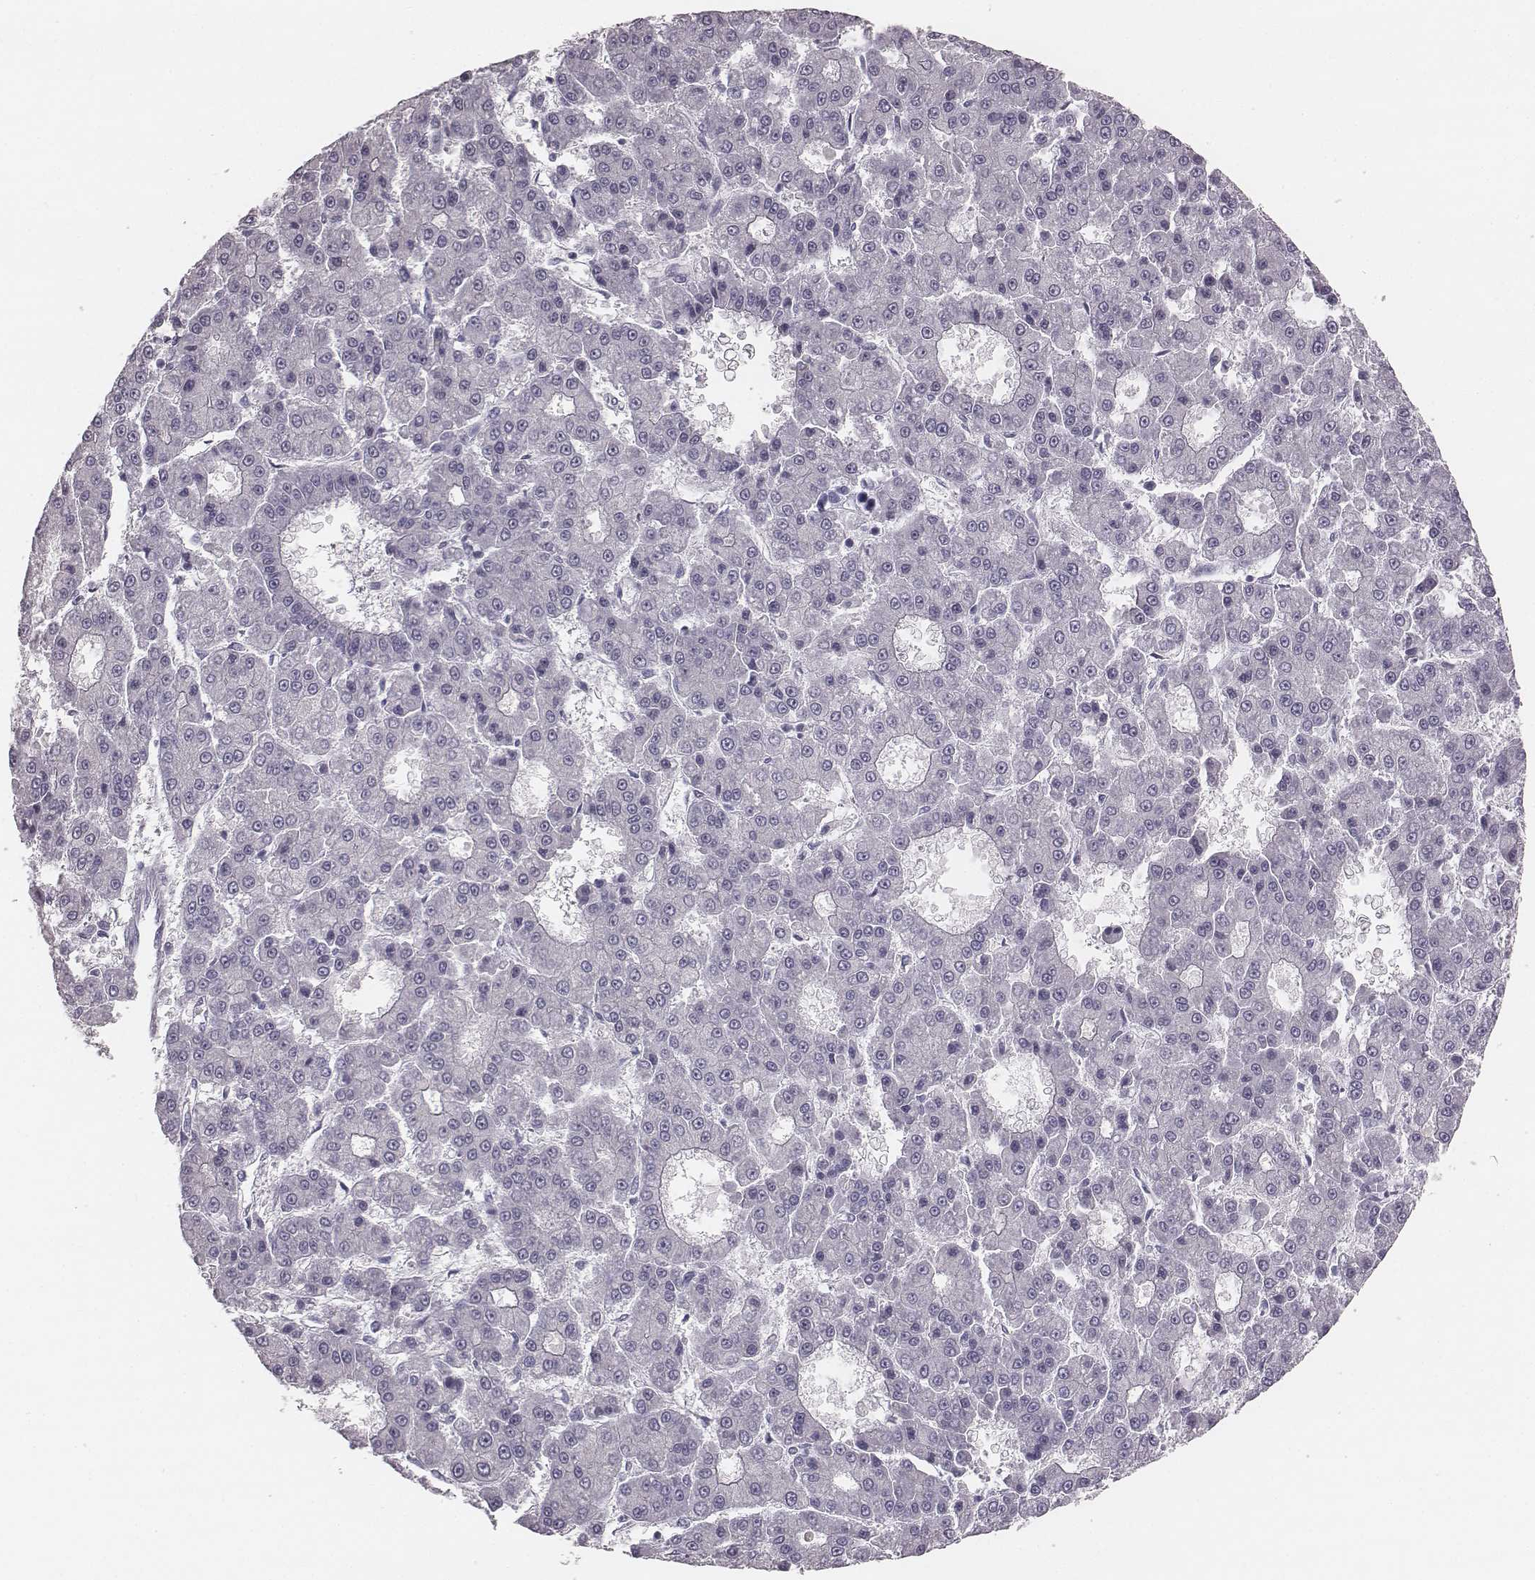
{"staining": {"intensity": "negative", "quantity": "none", "location": "none"}, "tissue": "liver cancer", "cell_type": "Tumor cells", "image_type": "cancer", "snomed": [{"axis": "morphology", "description": "Carcinoma, Hepatocellular, NOS"}, {"axis": "topography", "description": "Liver"}], "caption": "Immunohistochemistry histopathology image of neoplastic tissue: hepatocellular carcinoma (liver) stained with DAB (3,3'-diaminobenzidine) shows no significant protein positivity in tumor cells.", "gene": "C6orf58", "patient": {"sex": "male", "age": 70}}